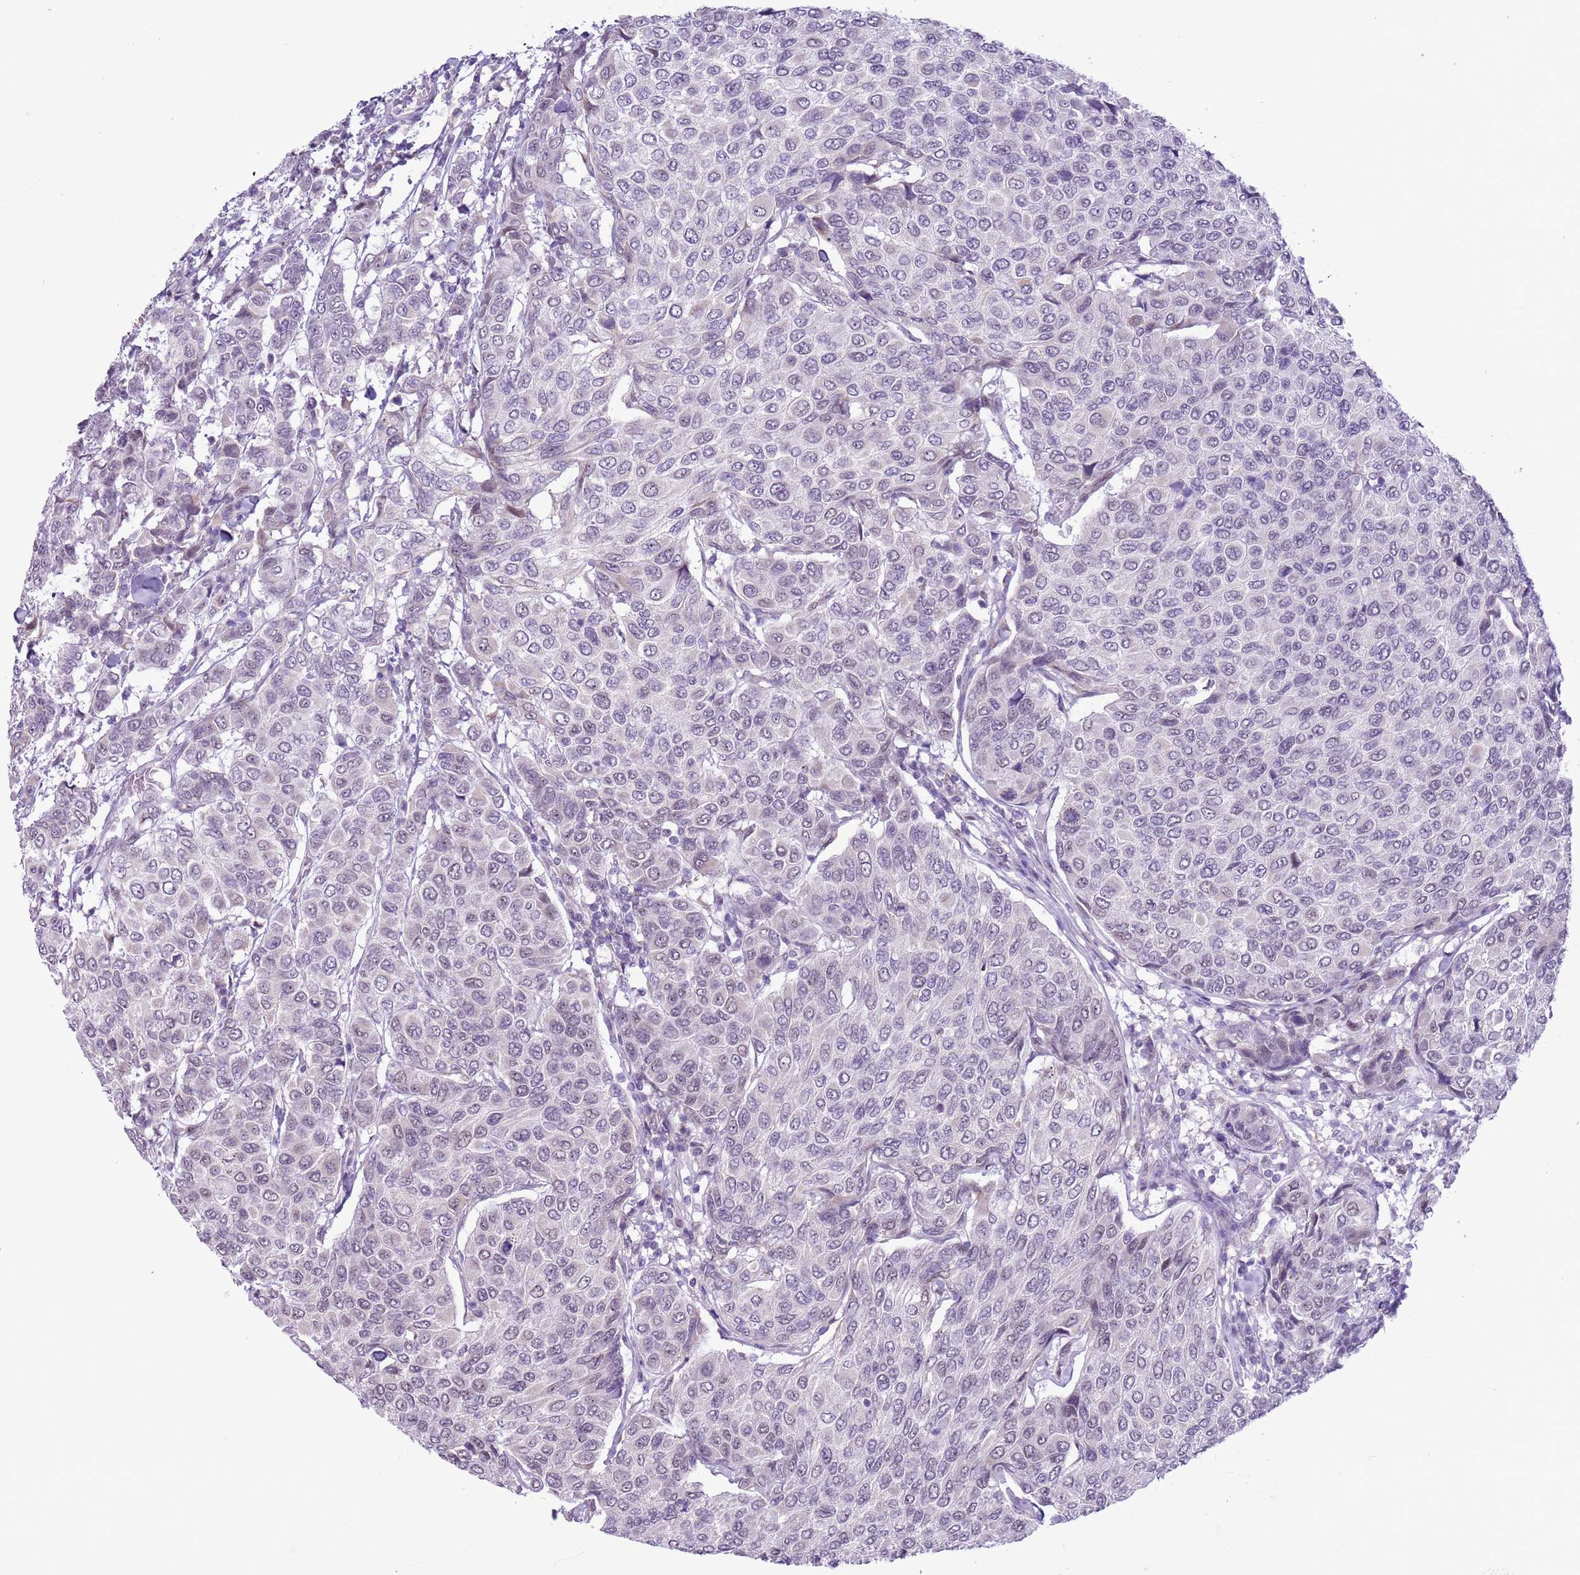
{"staining": {"intensity": "negative", "quantity": "none", "location": "none"}, "tissue": "breast cancer", "cell_type": "Tumor cells", "image_type": "cancer", "snomed": [{"axis": "morphology", "description": "Duct carcinoma"}, {"axis": "topography", "description": "Breast"}], "caption": "Immunohistochemical staining of breast invasive ductal carcinoma demonstrates no significant expression in tumor cells.", "gene": "ZNF576", "patient": {"sex": "female", "age": 55}}